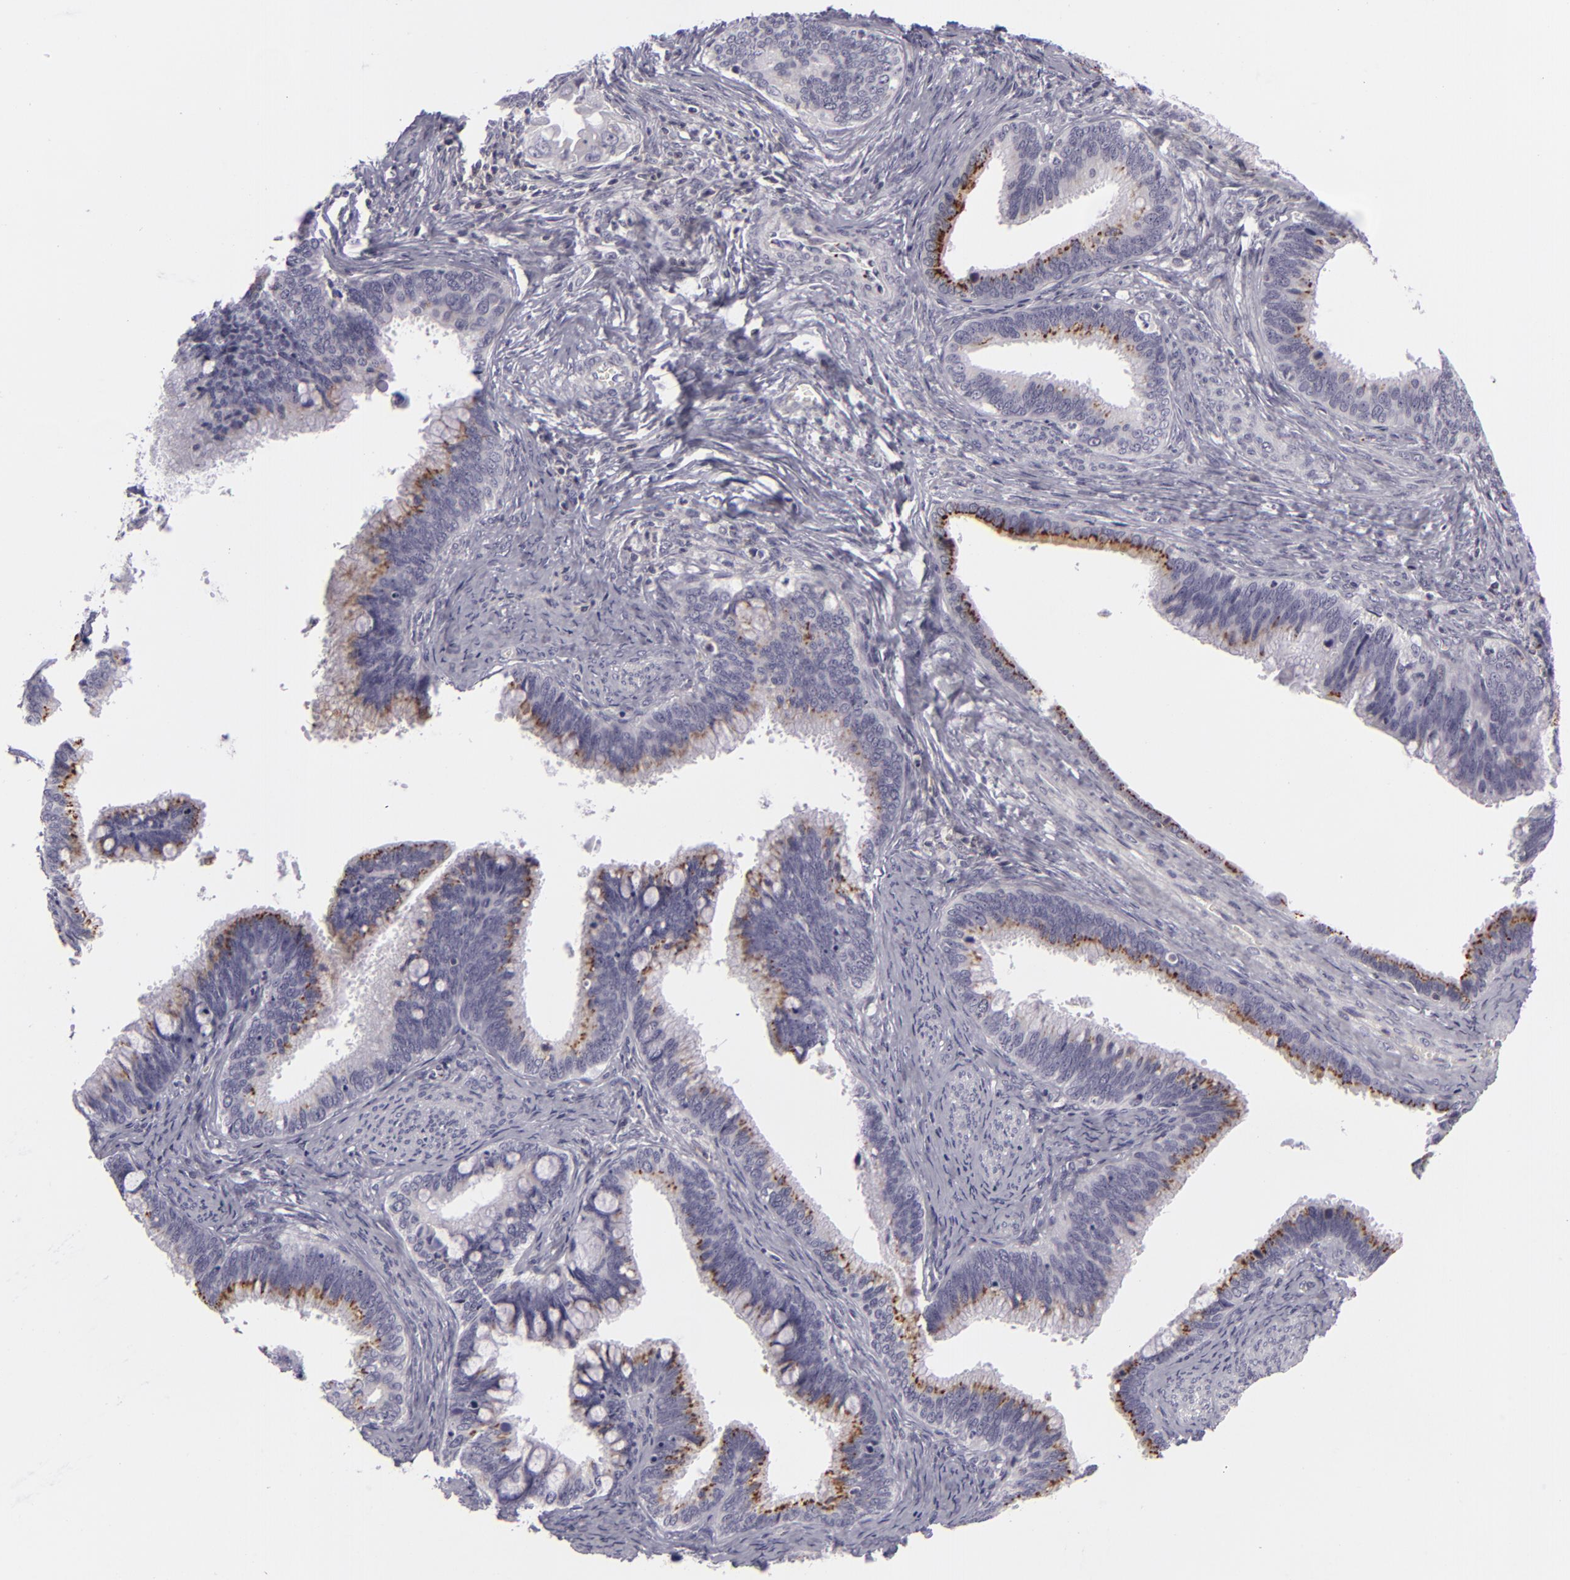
{"staining": {"intensity": "moderate", "quantity": "25%-75%", "location": "cytoplasmic/membranous"}, "tissue": "cervical cancer", "cell_type": "Tumor cells", "image_type": "cancer", "snomed": [{"axis": "morphology", "description": "Adenocarcinoma, NOS"}, {"axis": "topography", "description": "Cervix"}], "caption": "This micrograph exhibits immunohistochemistry staining of cervical cancer (adenocarcinoma), with medium moderate cytoplasmic/membranous expression in about 25%-75% of tumor cells.", "gene": "KCNAB2", "patient": {"sex": "female", "age": 47}}